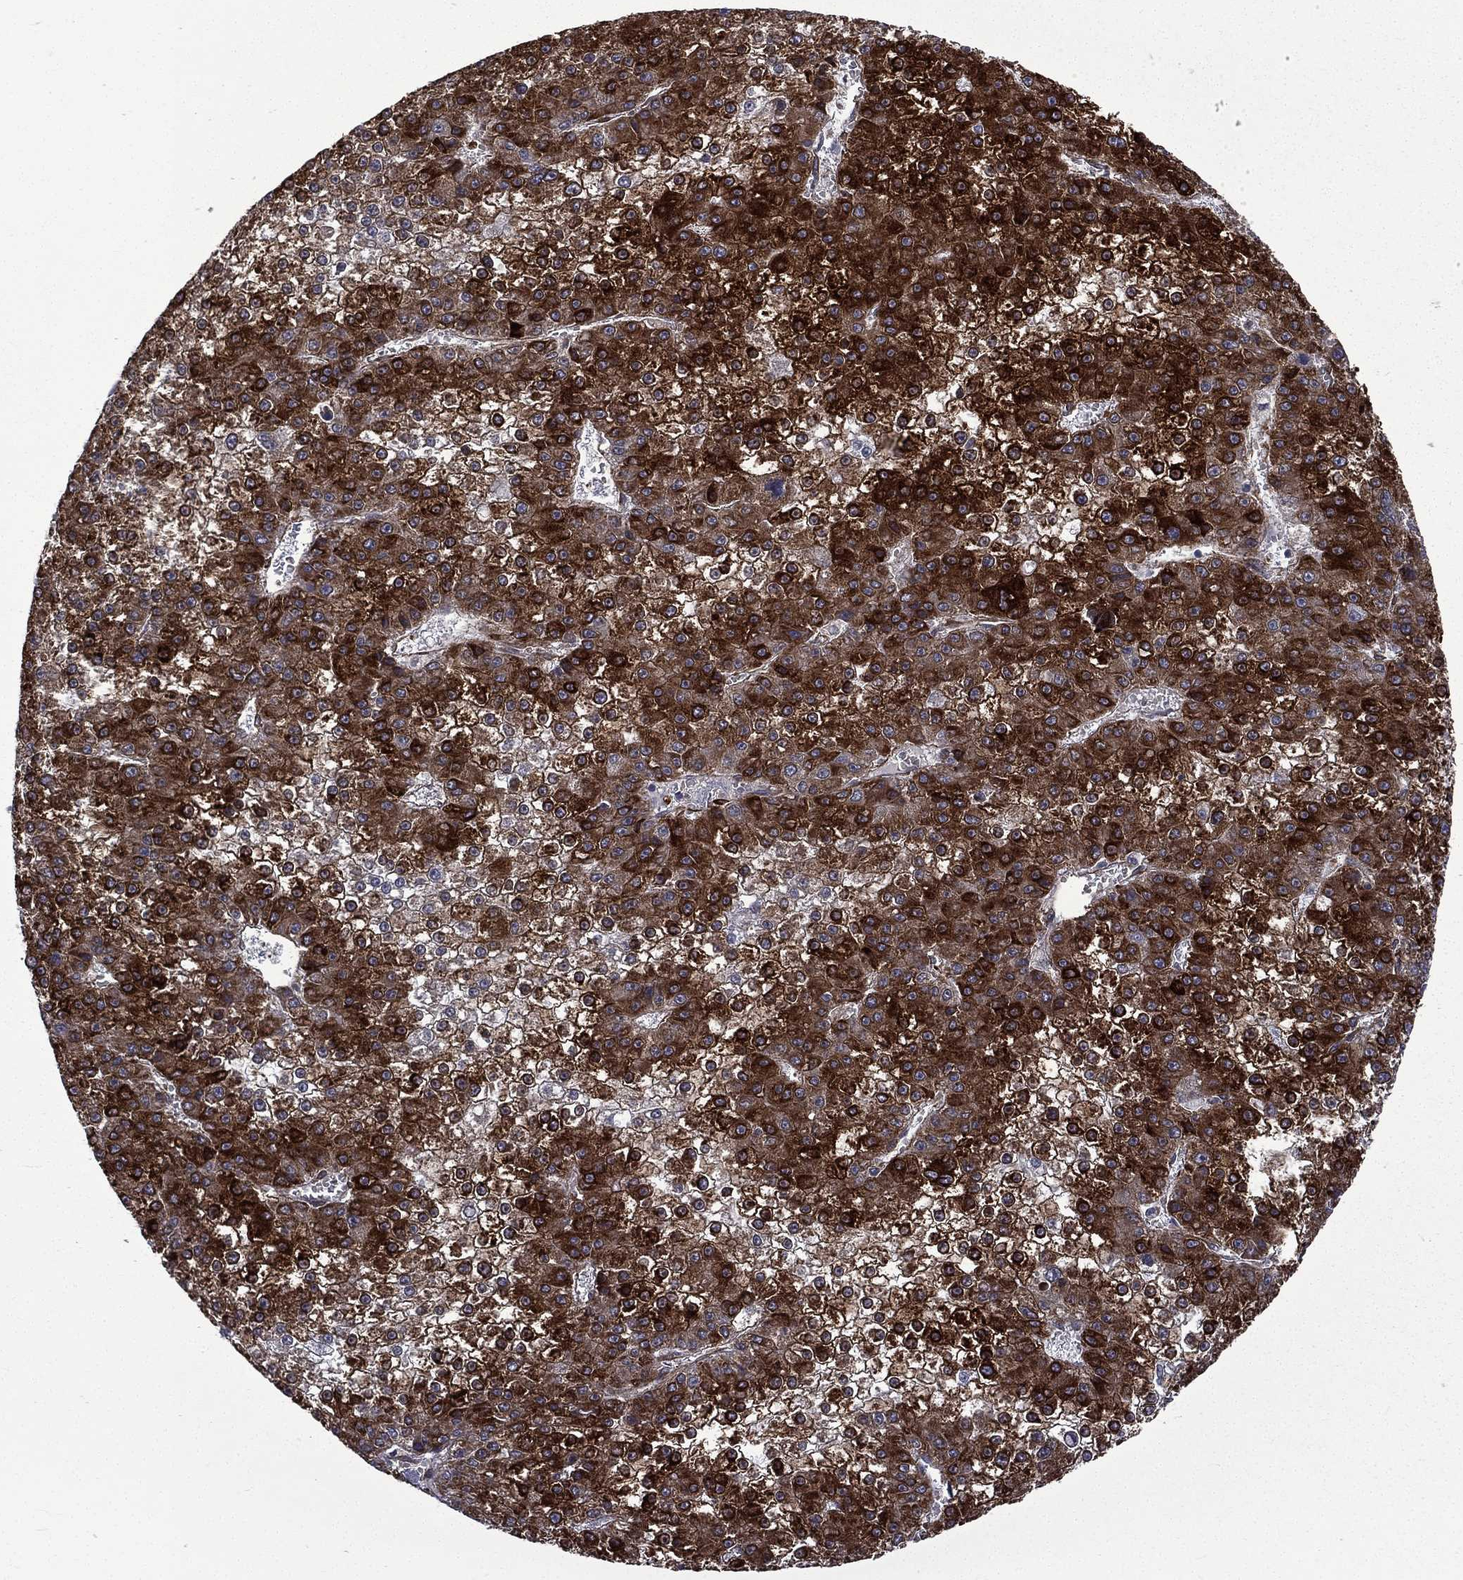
{"staining": {"intensity": "strong", "quantity": ">75%", "location": "cytoplasmic/membranous"}, "tissue": "liver cancer", "cell_type": "Tumor cells", "image_type": "cancer", "snomed": [{"axis": "morphology", "description": "Carcinoma, Hepatocellular, NOS"}, {"axis": "topography", "description": "Liver"}], "caption": "Brown immunohistochemical staining in hepatocellular carcinoma (liver) demonstrates strong cytoplasmic/membranous positivity in about >75% of tumor cells. (DAB IHC with brightfield microscopy, high magnification).", "gene": "PPFIBP1", "patient": {"sex": "female", "age": 73}}